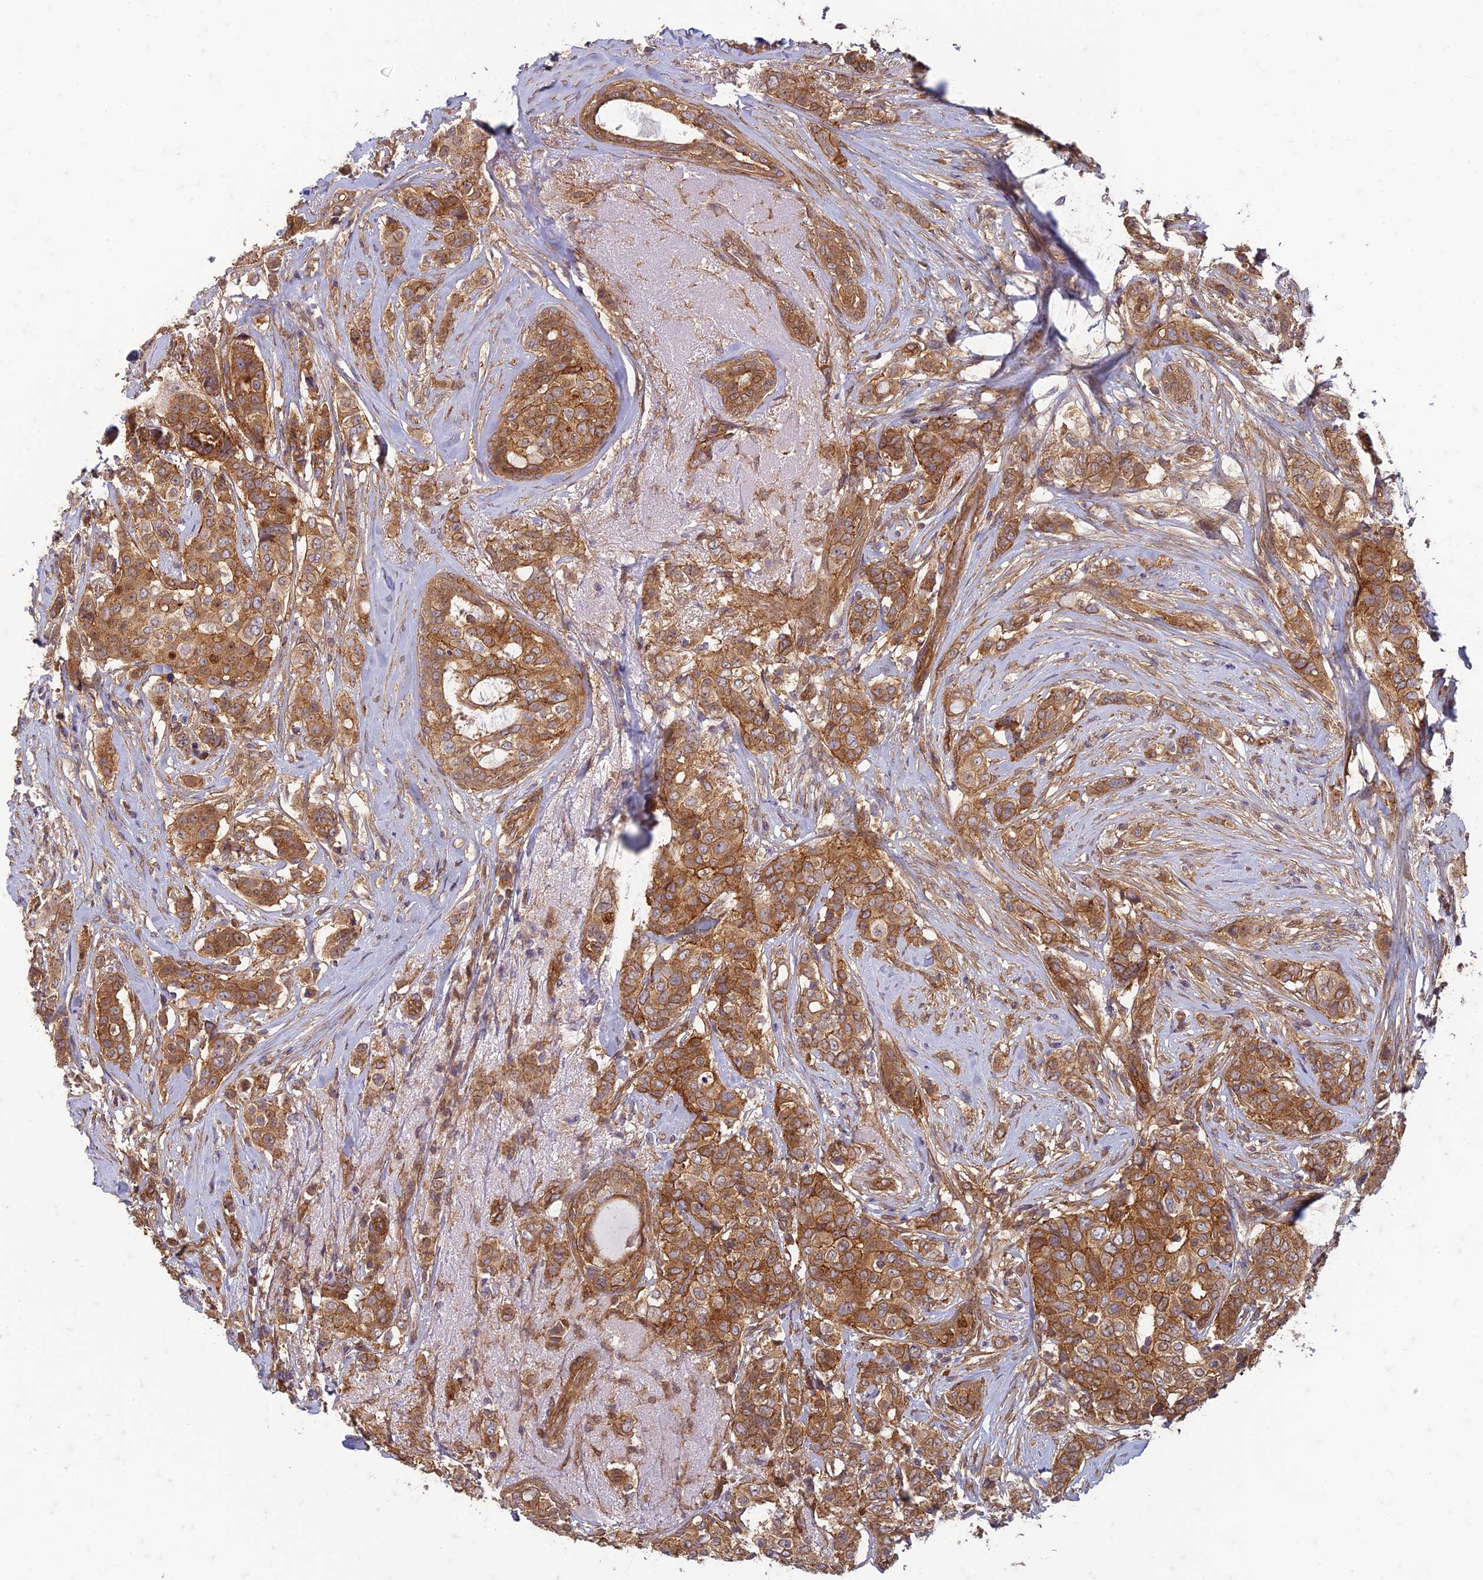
{"staining": {"intensity": "strong", "quantity": ">75%", "location": "cytoplasmic/membranous"}, "tissue": "breast cancer", "cell_type": "Tumor cells", "image_type": "cancer", "snomed": [{"axis": "morphology", "description": "Lobular carcinoma"}, {"axis": "topography", "description": "Breast"}], "caption": "Lobular carcinoma (breast) stained with DAB (3,3'-diaminobenzidine) immunohistochemistry (IHC) reveals high levels of strong cytoplasmic/membranous positivity in approximately >75% of tumor cells.", "gene": "TCF25", "patient": {"sex": "female", "age": 51}}